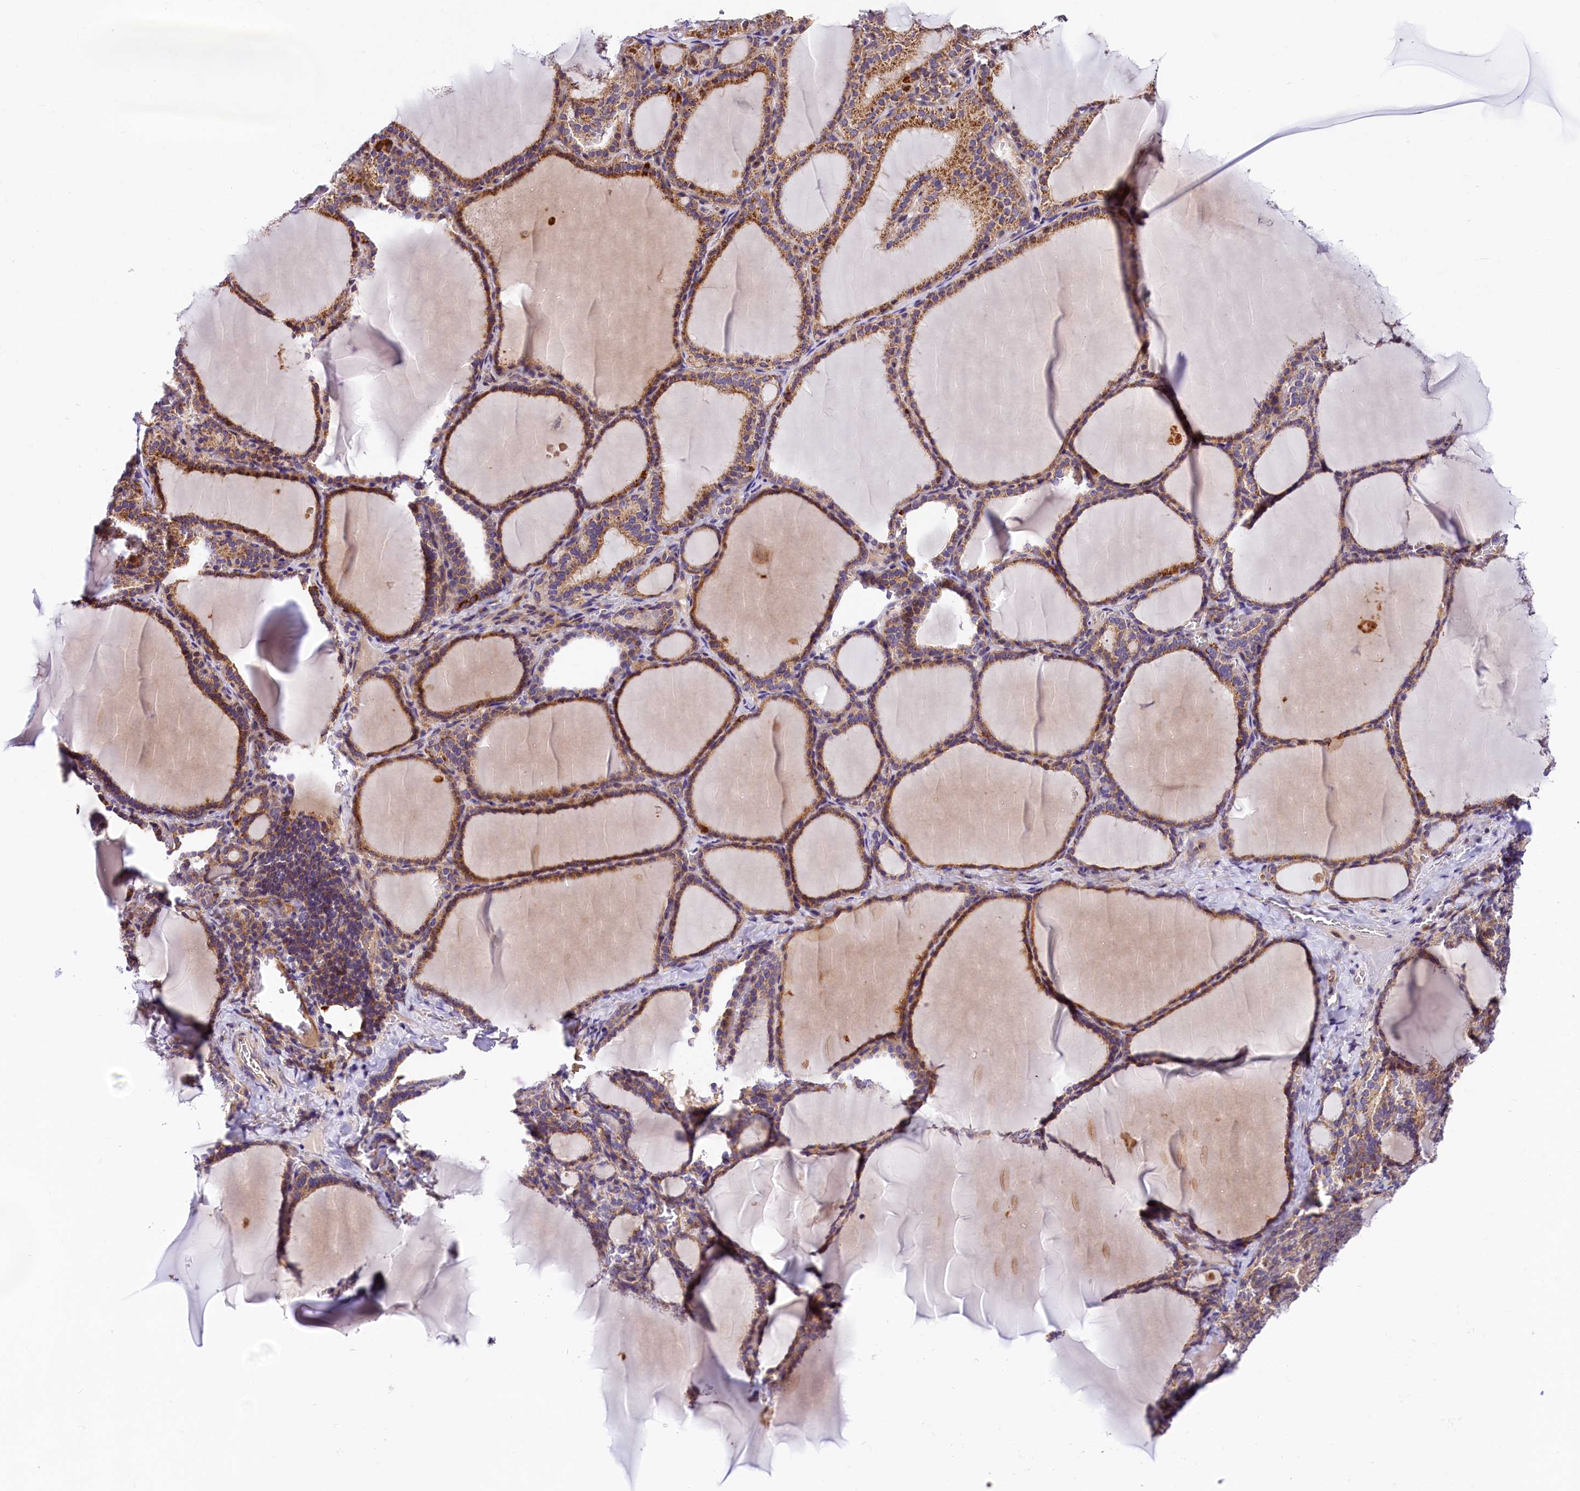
{"staining": {"intensity": "moderate", "quantity": ">75%", "location": "cytoplasmic/membranous"}, "tissue": "thyroid gland", "cell_type": "Glandular cells", "image_type": "normal", "snomed": [{"axis": "morphology", "description": "Normal tissue, NOS"}, {"axis": "topography", "description": "Thyroid gland"}], "caption": "A micrograph showing moderate cytoplasmic/membranous positivity in approximately >75% of glandular cells in unremarkable thyroid gland, as visualized by brown immunohistochemical staining.", "gene": "ARMC6", "patient": {"sex": "female", "age": 39}}